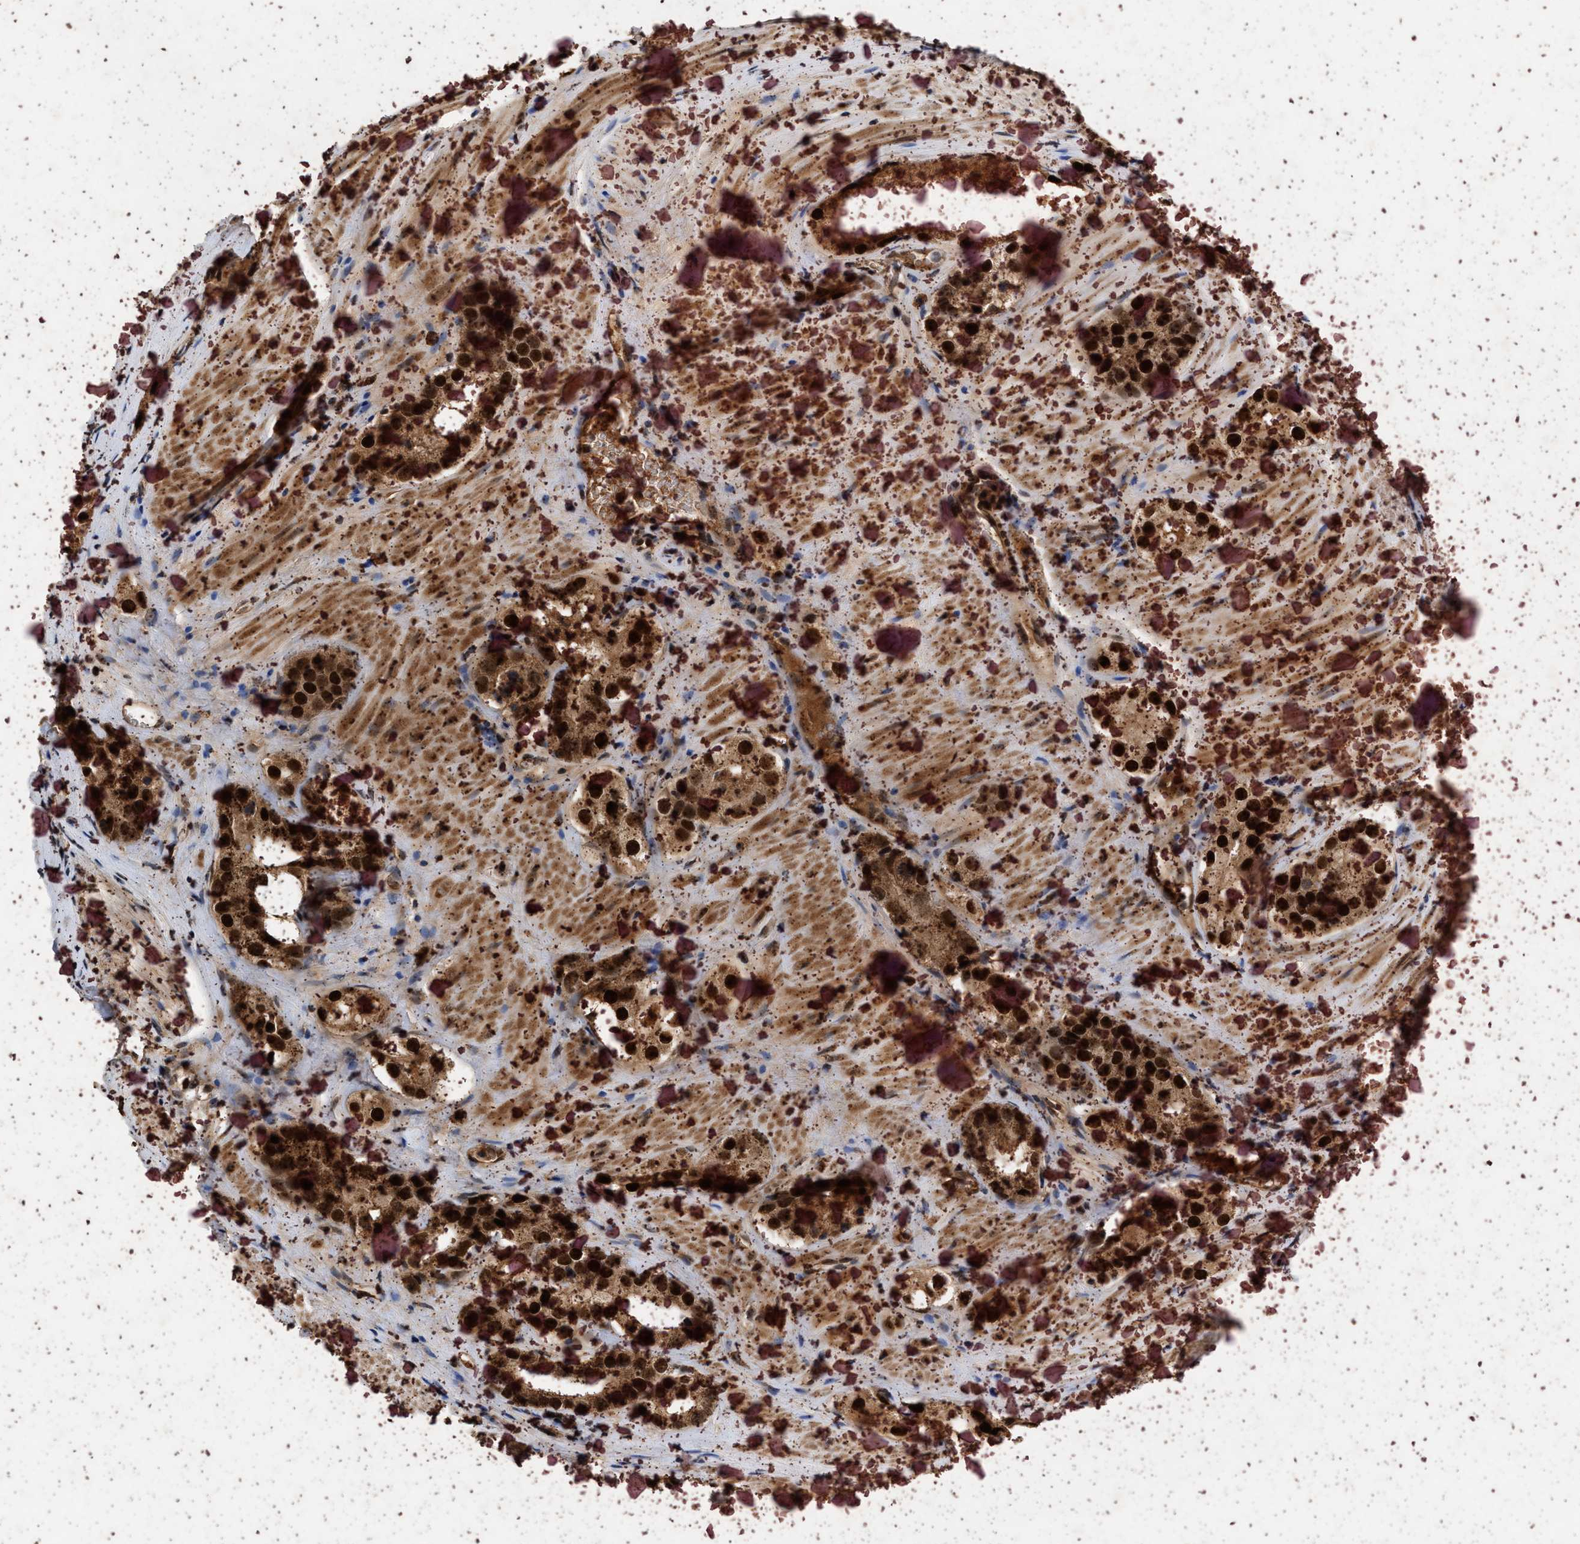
{"staining": {"intensity": "strong", "quantity": ">75%", "location": "cytoplasmic/membranous,nuclear"}, "tissue": "prostate cancer", "cell_type": "Tumor cells", "image_type": "cancer", "snomed": [{"axis": "morphology", "description": "Adenocarcinoma, High grade"}, {"axis": "topography", "description": "Prostate"}], "caption": "Protein staining of prostate high-grade adenocarcinoma tissue exhibits strong cytoplasmic/membranous and nuclear expression in about >75% of tumor cells.", "gene": "RUSC2", "patient": {"sex": "male", "age": 63}}